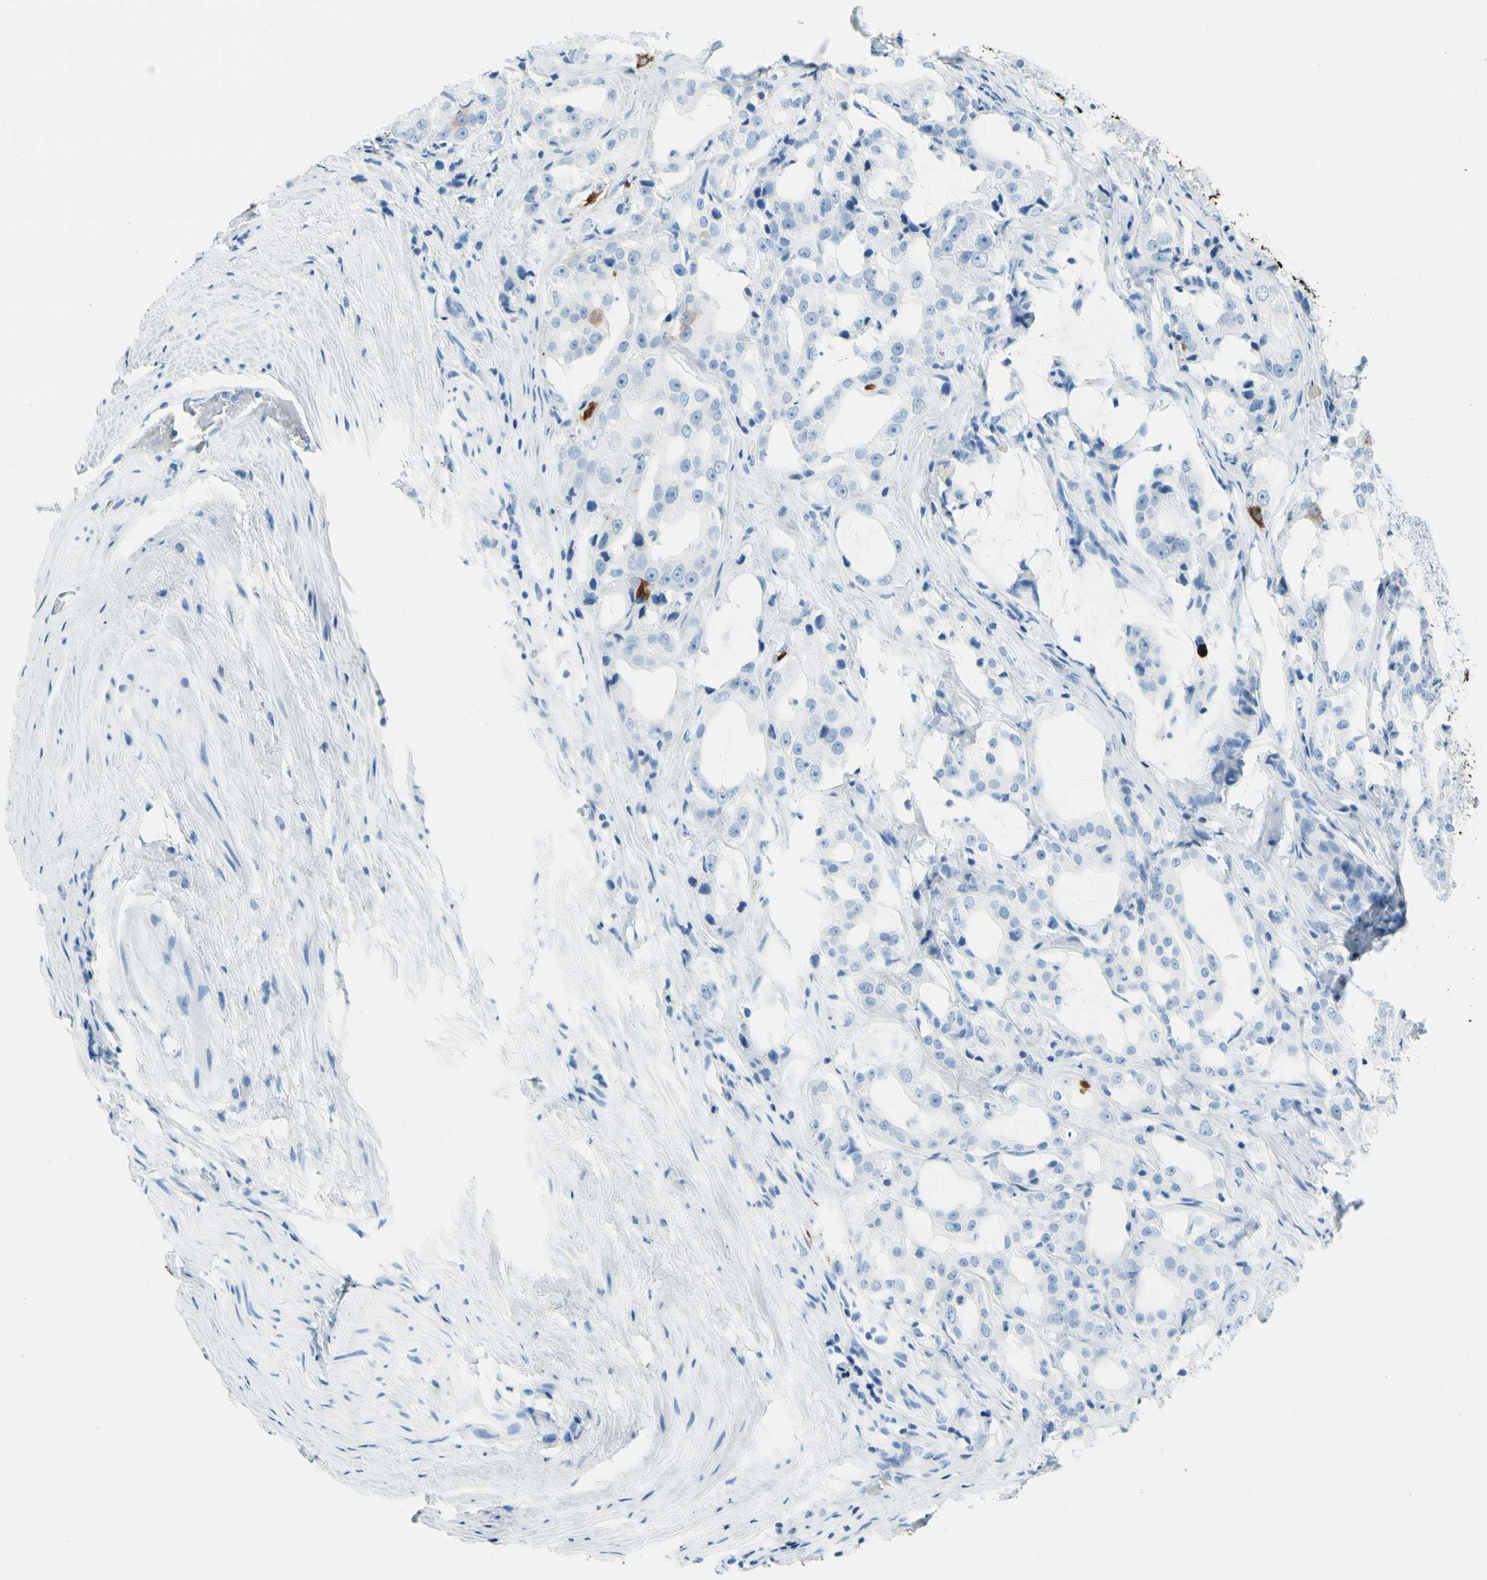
{"staining": {"intensity": "negative", "quantity": "none", "location": "none"}, "tissue": "prostate cancer", "cell_type": "Tumor cells", "image_type": "cancer", "snomed": [{"axis": "morphology", "description": "Adenocarcinoma, High grade"}, {"axis": "topography", "description": "Prostate"}], "caption": "There is no significant positivity in tumor cells of prostate cancer (adenocarcinoma (high-grade)). (DAB IHC visualized using brightfield microscopy, high magnification).", "gene": "TACC3", "patient": {"sex": "male", "age": 73}}